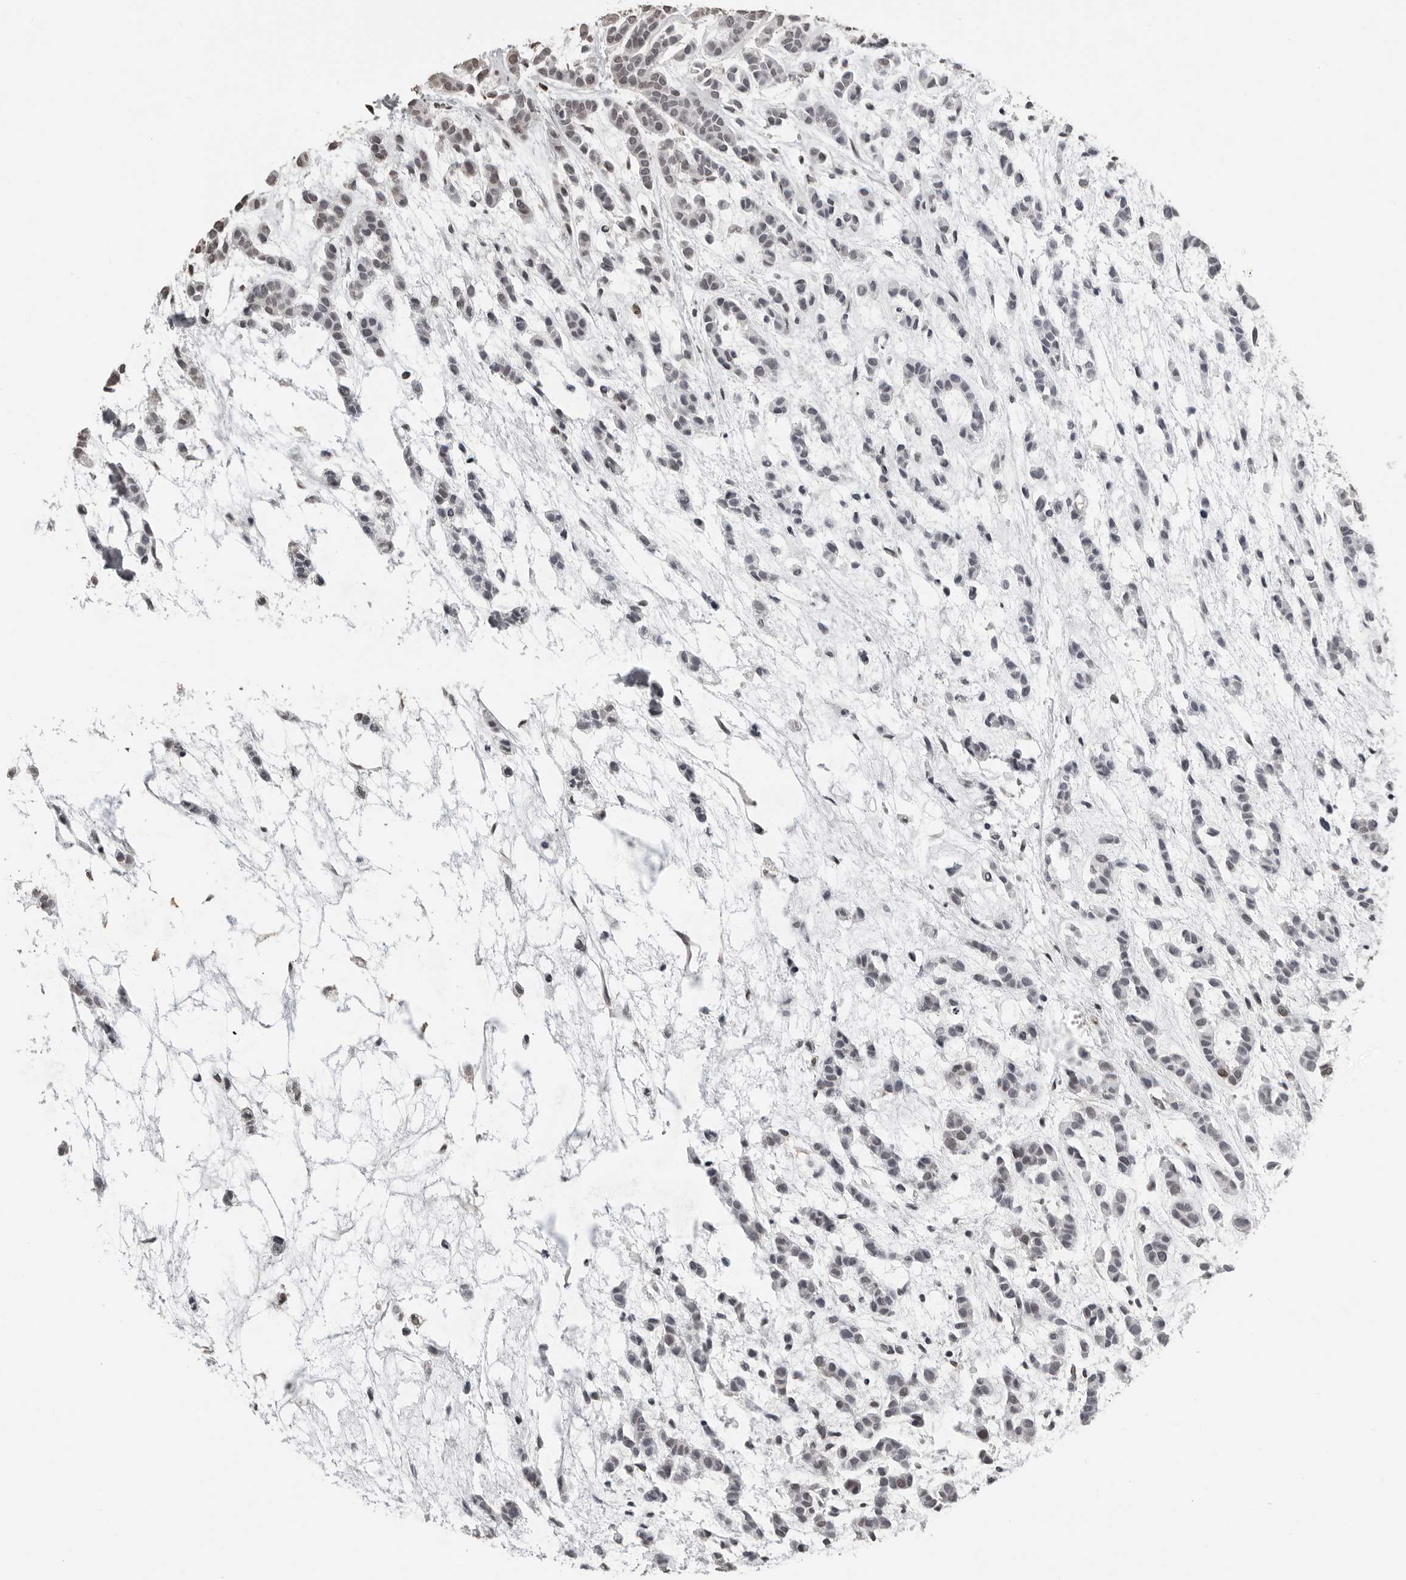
{"staining": {"intensity": "weak", "quantity": "<25%", "location": "nuclear"}, "tissue": "head and neck cancer", "cell_type": "Tumor cells", "image_type": "cancer", "snomed": [{"axis": "morphology", "description": "Adenocarcinoma, NOS"}, {"axis": "morphology", "description": "Adenoma, NOS"}, {"axis": "topography", "description": "Head-Neck"}], "caption": "The histopathology image exhibits no staining of tumor cells in head and neck cancer (adenoma). Nuclei are stained in blue.", "gene": "ORC1", "patient": {"sex": "female", "age": 55}}